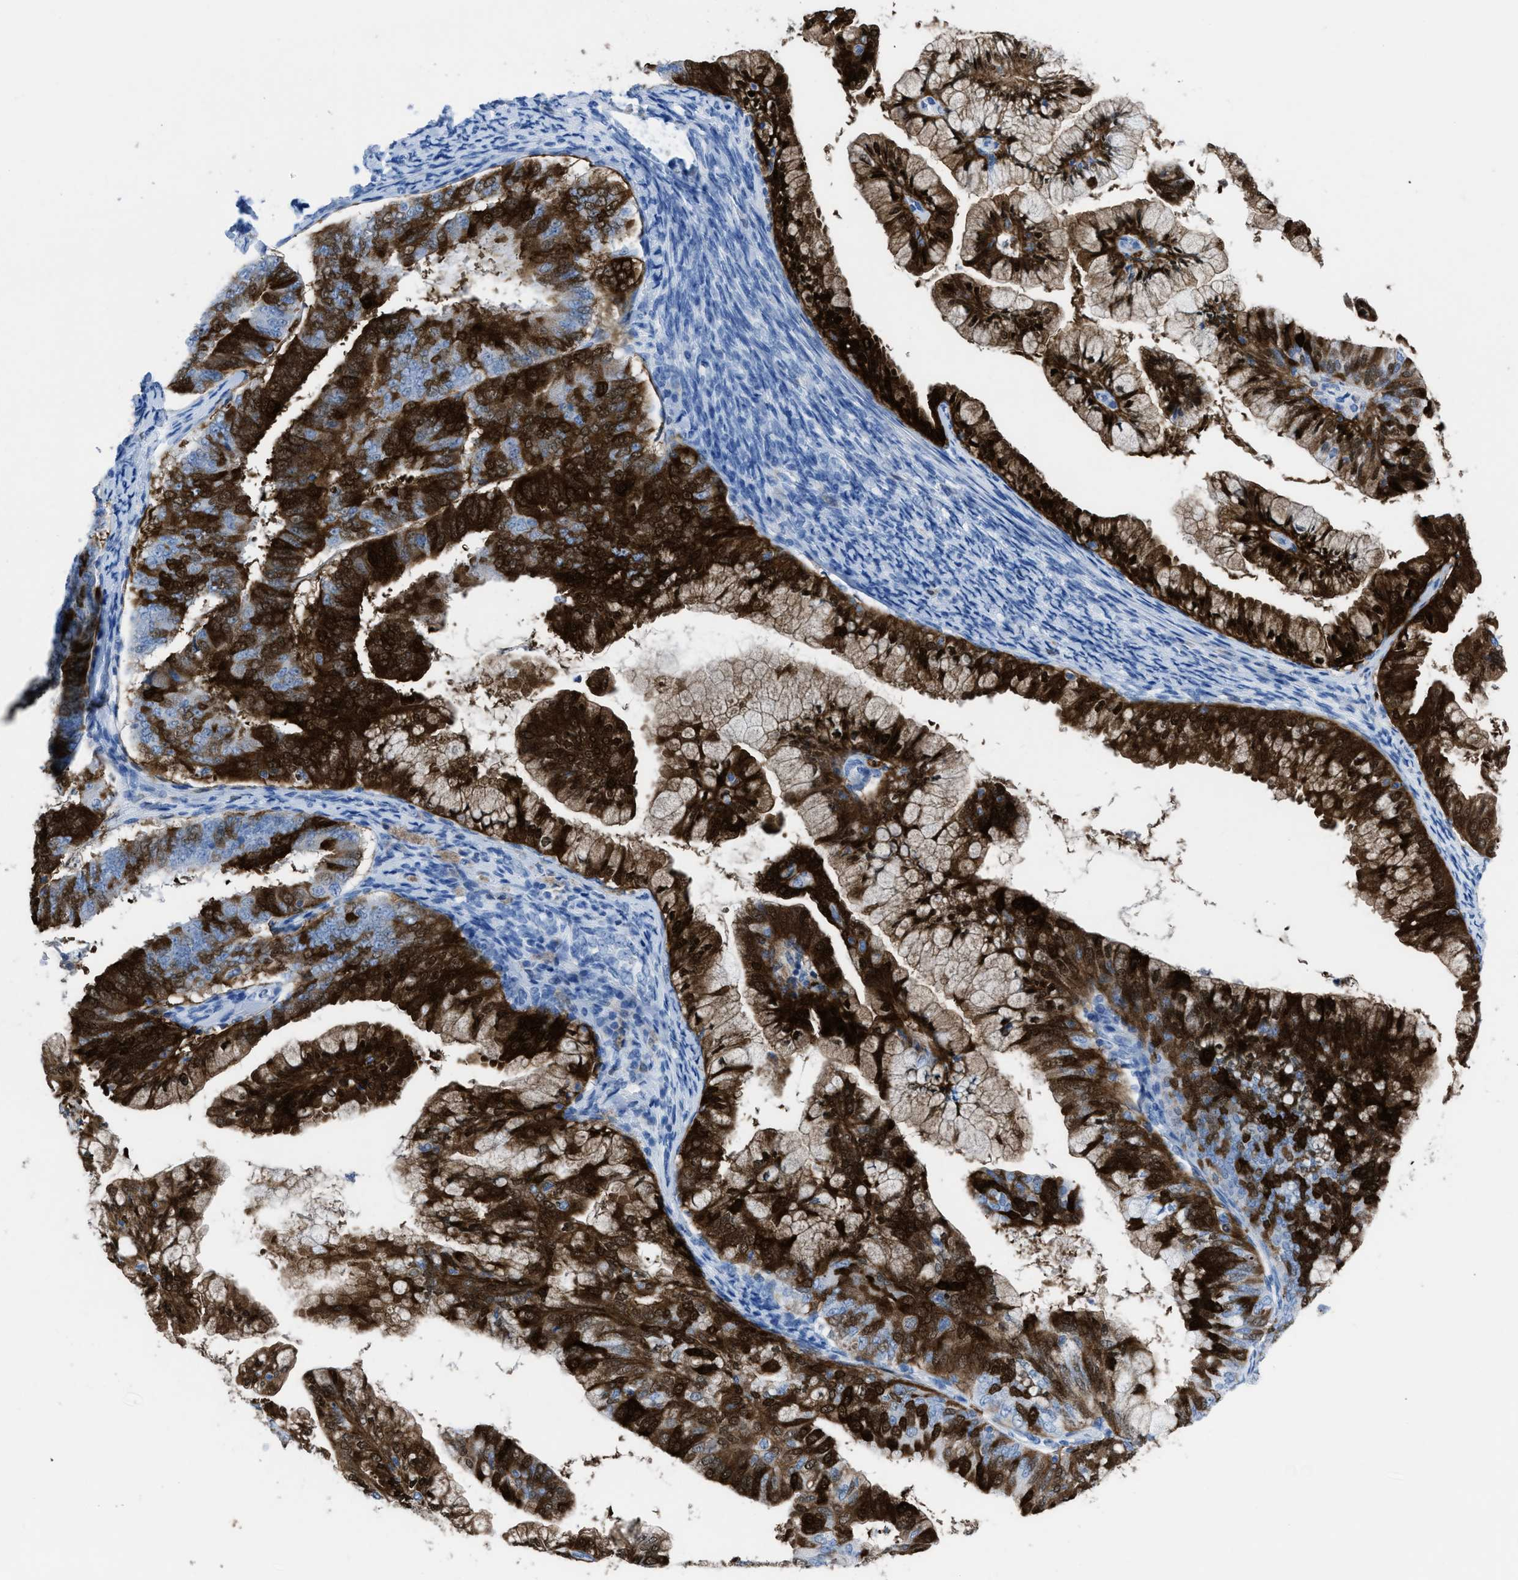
{"staining": {"intensity": "strong", "quantity": "25%-75%", "location": "cytoplasmic/membranous,nuclear"}, "tissue": "endometrial cancer", "cell_type": "Tumor cells", "image_type": "cancer", "snomed": [{"axis": "morphology", "description": "Adenocarcinoma, NOS"}, {"axis": "topography", "description": "Endometrium"}], "caption": "A high amount of strong cytoplasmic/membranous and nuclear expression is appreciated in approximately 25%-75% of tumor cells in endometrial cancer tissue.", "gene": "CDKN2A", "patient": {"sex": "female", "age": 63}}